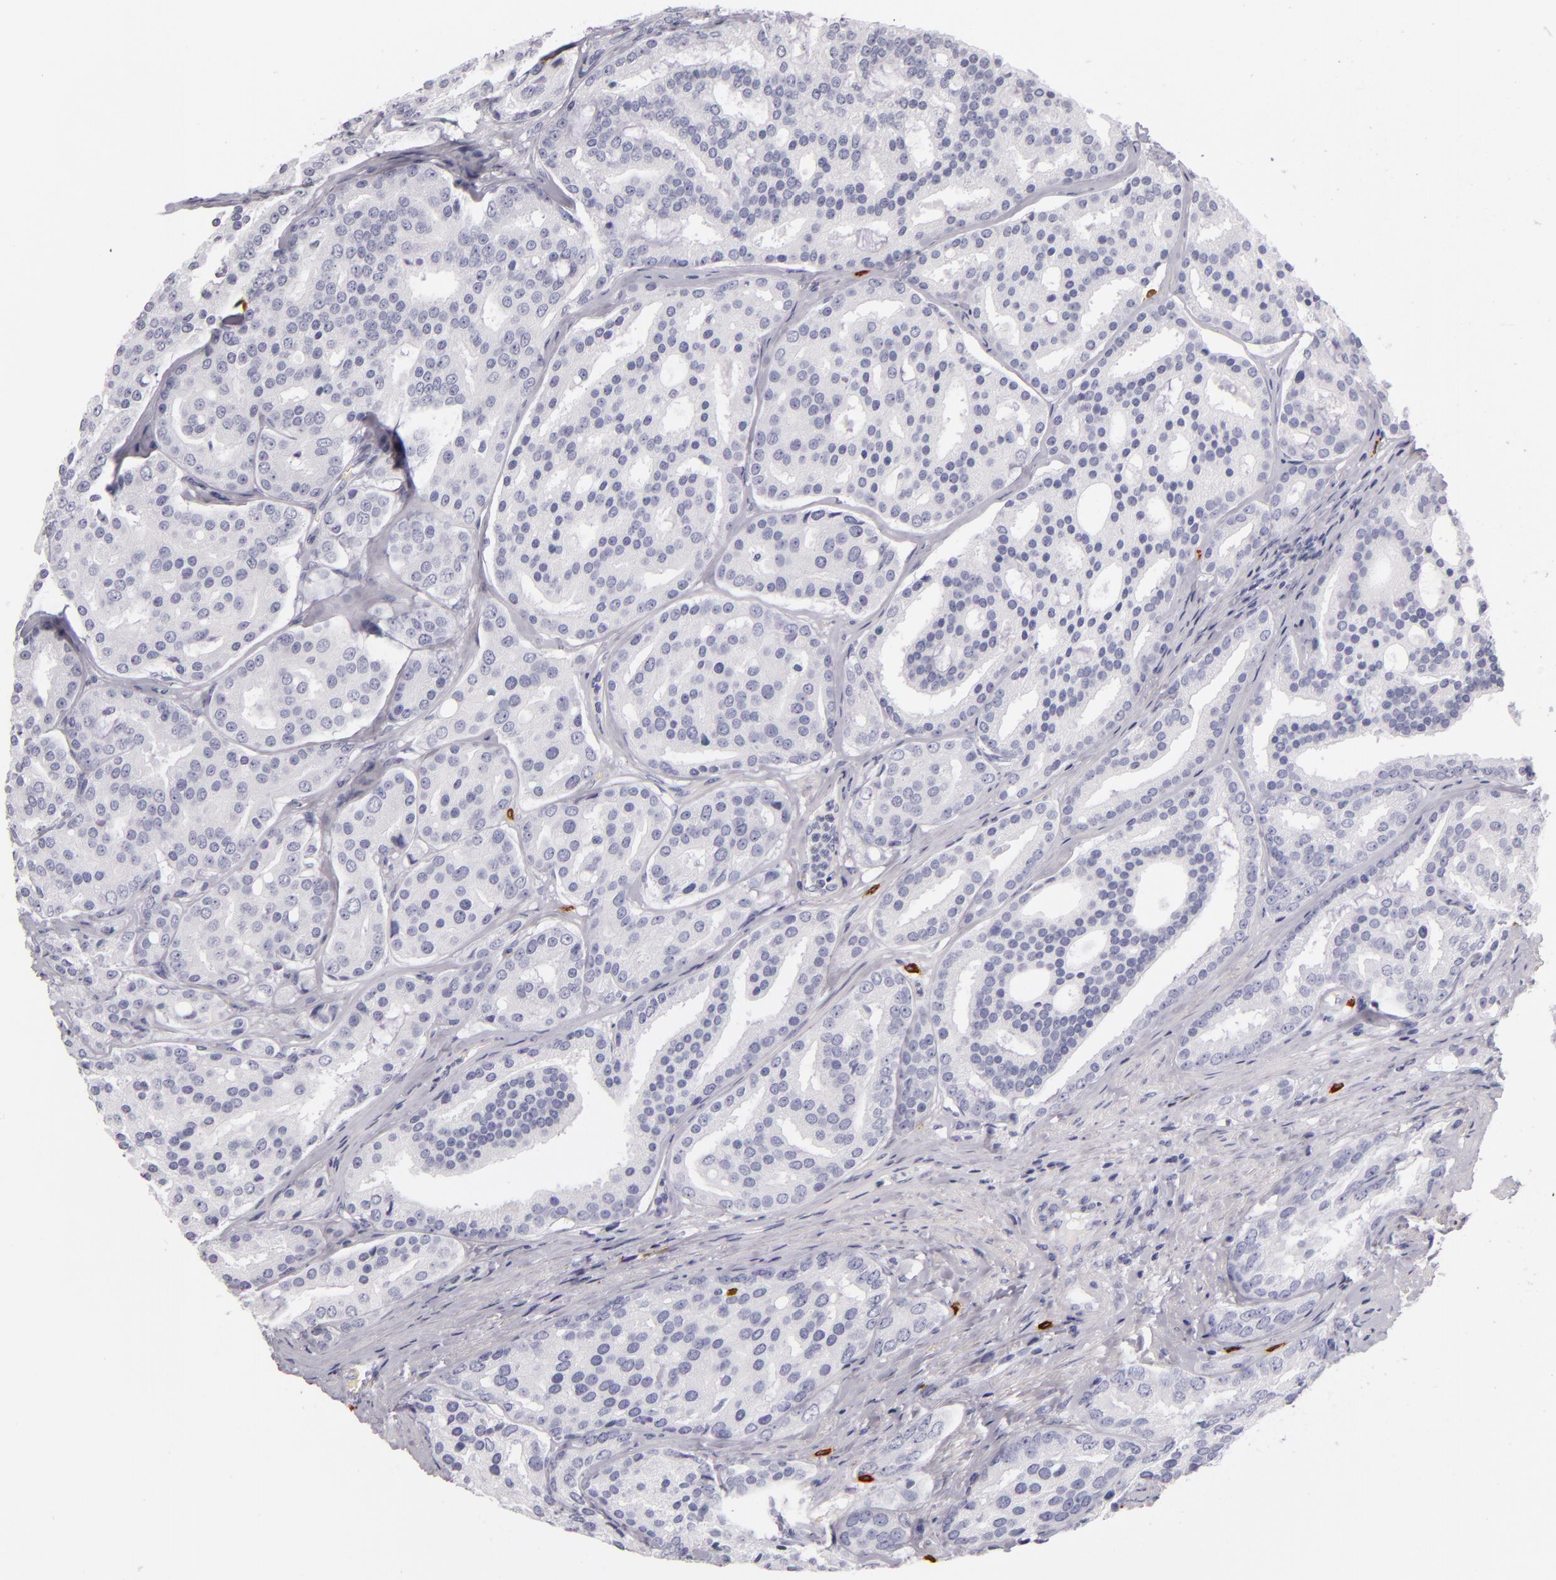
{"staining": {"intensity": "negative", "quantity": "none", "location": "none"}, "tissue": "prostate cancer", "cell_type": "Tumor cells", "image_type": "cancer", "snomed": [{"axis": "morphology", "description": "Adenocarcinoma, High grade"}, {"axis": "topography", "description": "Prostate"}], "caption": "The micrograph shows no staining of tumor cells in prostate adenocarcinoma (high-grade). The staining is performed using DAB (3,3'-diaminobenzidine) brown chromogen with nuclei counter-stained in using hematoxylin.", "gene": "TPSD1", "patient": {"sex": "male", "age": 64}}